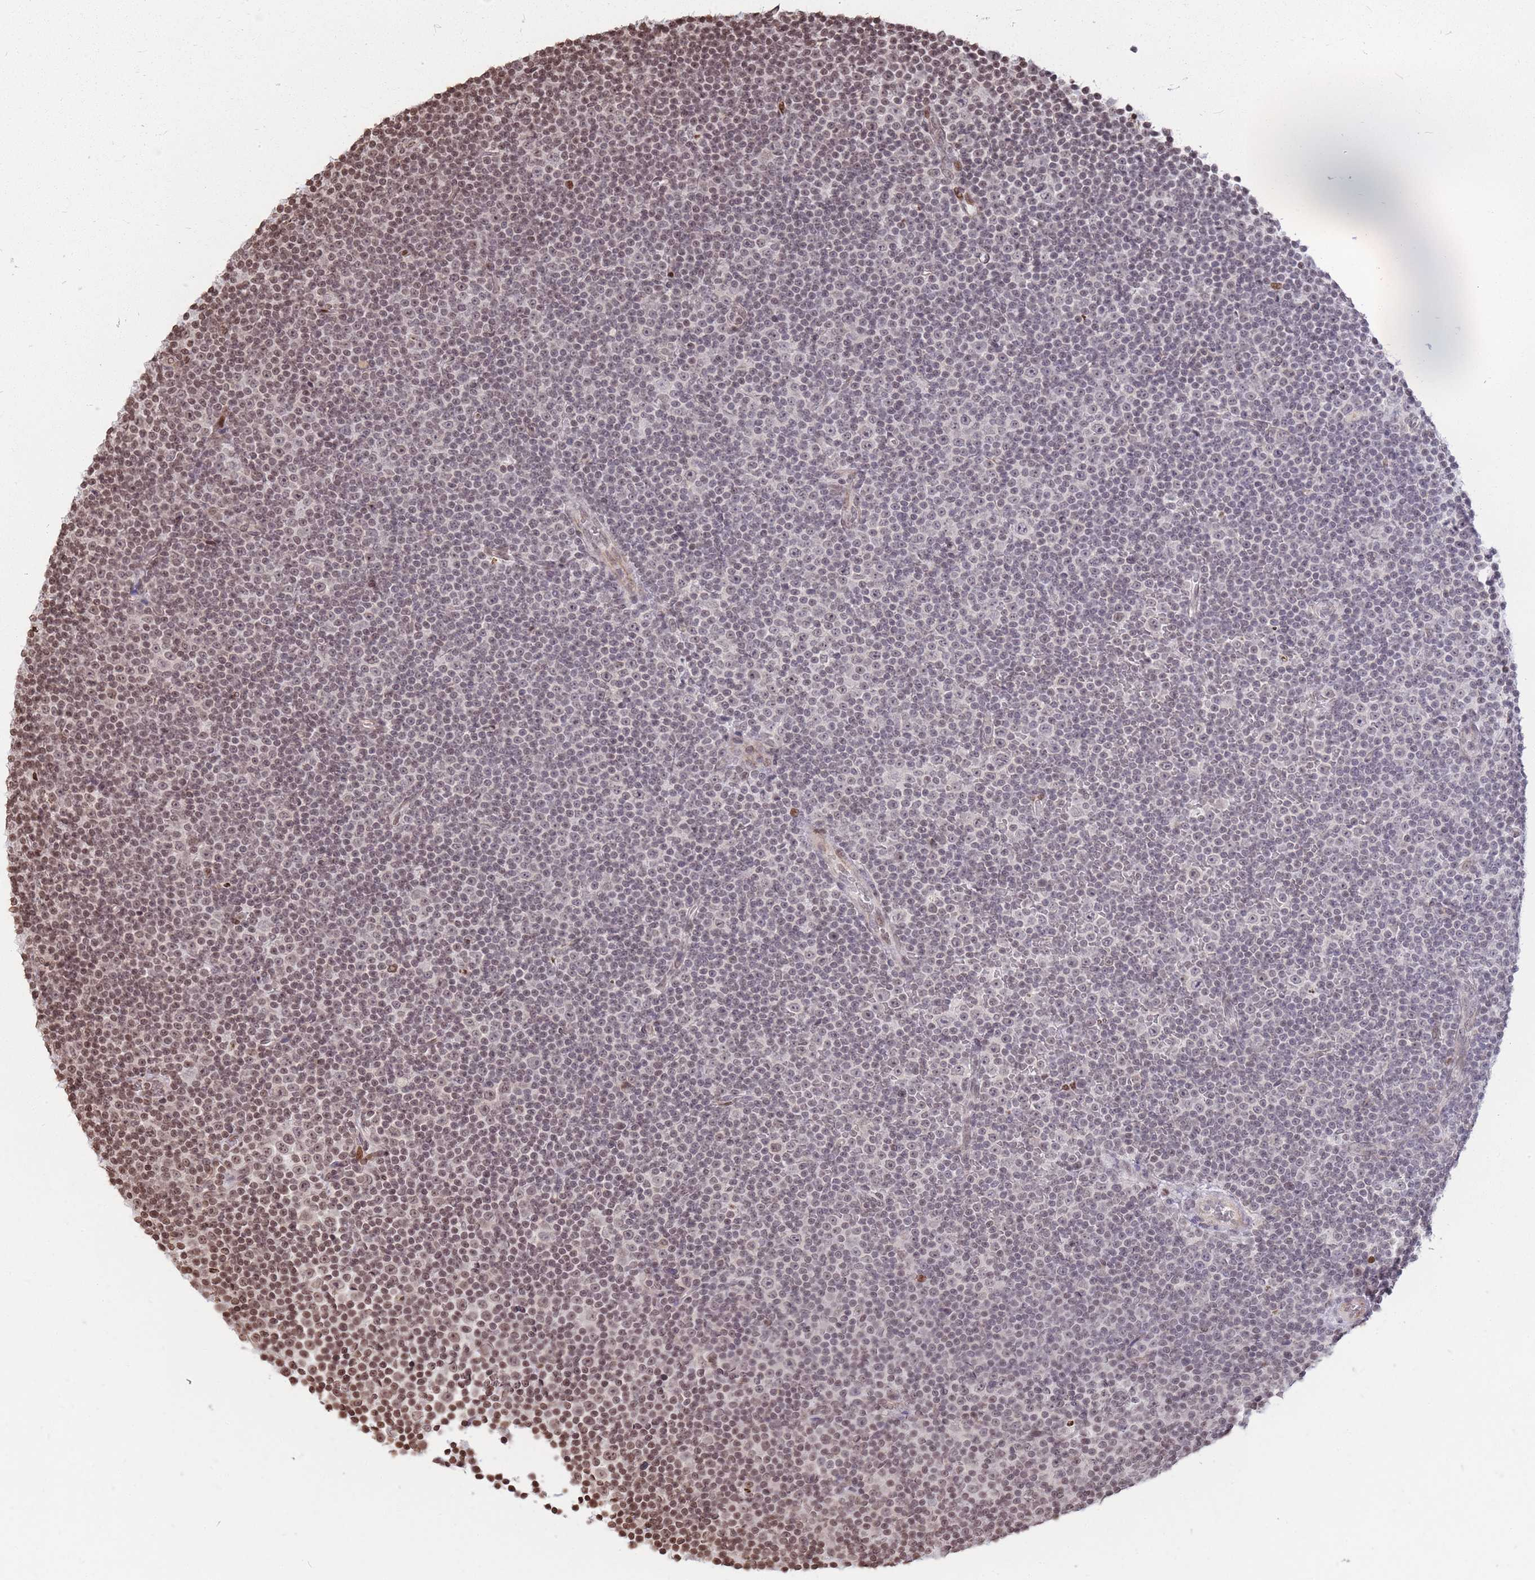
{"staining": {"intensity": "weak", "quantity": "25%-75%", "location": "nuclear"}, "tissue": "lymphoma", "cell_type": "Tumor cells", "image_type": "cancer", "snomed": [{"axis": "morphology", "description": "Malignant lymphoma, non-Hodgkin's type, Low grade"}, {"axis": "topography", "description": "Lymph node"}], "caption": "Tumor cells demonstrate low levels of weak nuclear staining in approximately 25%-75% of cells in lymphoma. (Stains: DAB (3,3'-diaminobenzidine) in brown, nuclei in blue, Microscopy: brightfield microscopy at high magnification).", "gene": "SHISAL1", "patient": {"sex": "female", "age": 67}}